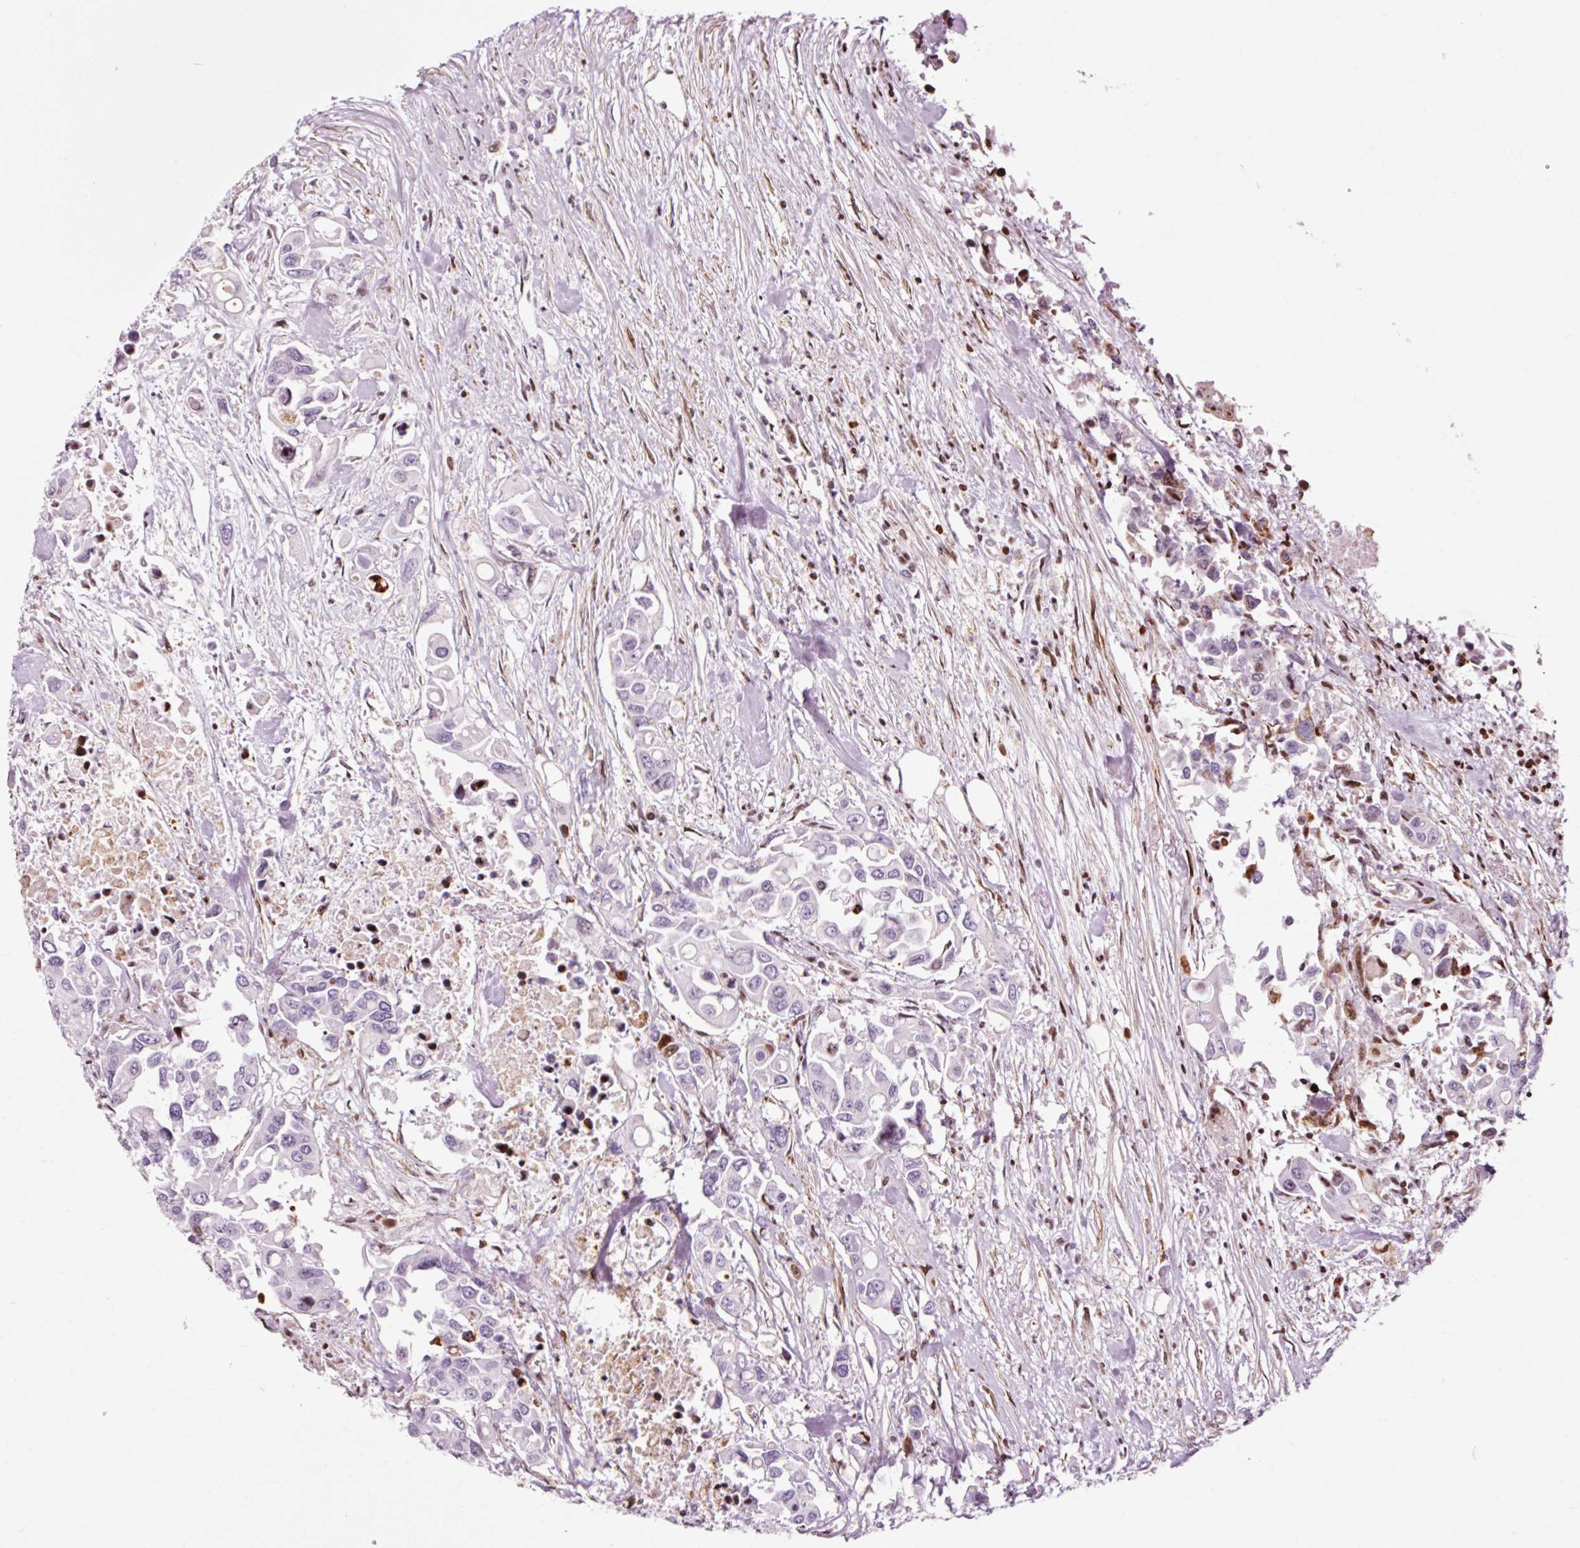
{"staining": {"intensity": "negative", "quantity": "none", "location": "none"}, "tissue": "colorectal cancer", "cell_type": "Tumor cells", "image_type": "cancer", "snomed": [{"axis": "morphology", "description": "Adenocarcinoma, NOS"}, {"axis": "topography", "description": "Colon"}], "caption": "An immunohistochemistry (IHC) micrograph of colorectal cancer (adenocarcinoma) is shown. There is no staining in tumor cells of colorectal cancer (adenocarcinoma).", "gene": "ANKRD20A1", "patient": {"sex": "male", "age": 77}}